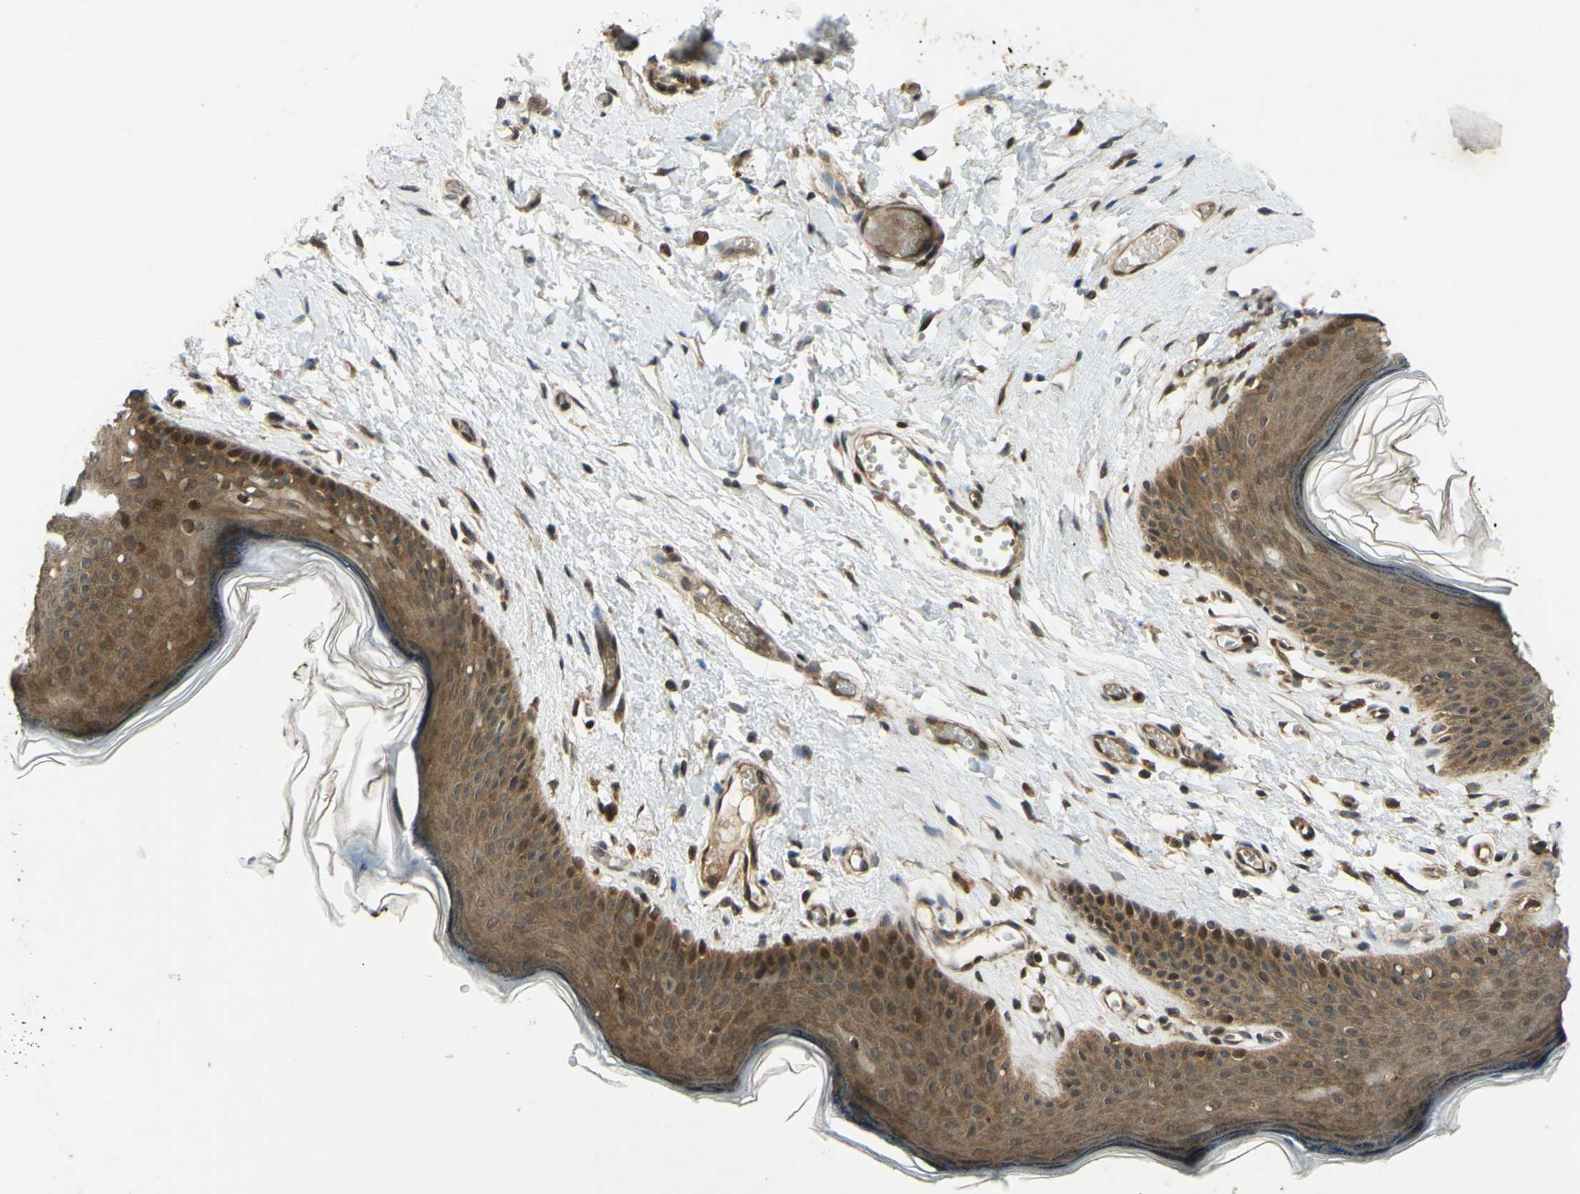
{"staining": {"intensity": "strong", "quantity": ">75%", "location": "cytoplasmic/membranous,nuclear"}, "tissue": "skin", "cell_type": "Epidermal cells", "image_type": "normal", "snomed": [{"axis": "morphology", "description": "Normal tissue, NOS"}, {"axis": "morphology", "description": "Inflammation, NOS"}, {"axis": "topography", "description": "Vulva"}], "caption": "Epidermal cells display high levels of strong cytoplasmic/membranous,nuclear expression in about >75% of cells in normal human skin.", "gene": "ABCC8", "patient": {"sex": "female", "age": 84}}